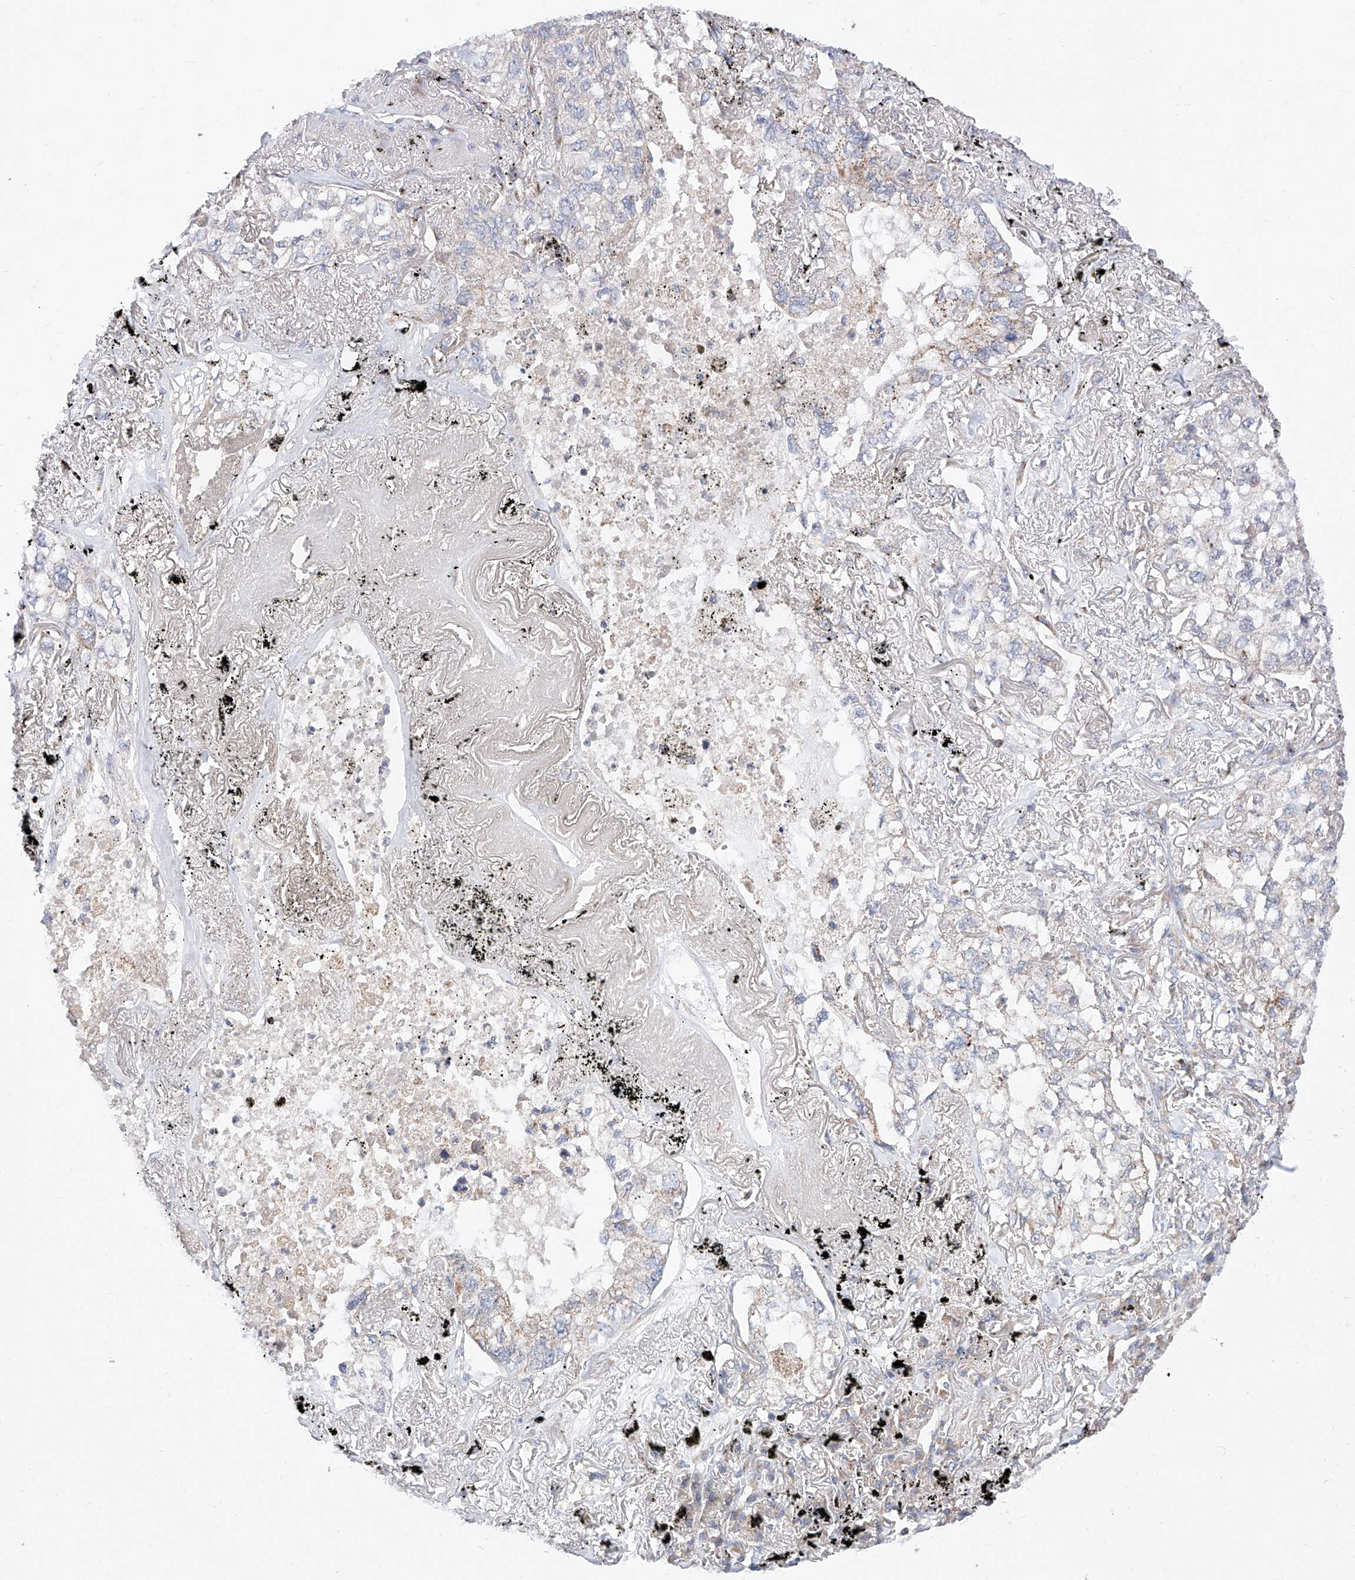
{"staining": {"intensity": "negative", "quantity": "none", "location": "none"}, "tissue": "lung cancer", "cell_type": "Tumor cells", "image_type": "cancer", "snomed": [{"axis": "morphology", "description": "Adenocarcinoma, NOS"}, {"axis": "topography", "description": "Lung"}], "caption": "Human lung cancer (adenocarcinoma) stained for a protein using IHC shows no positivity in tumor cells.", "gene": "NR1D1", "patient": {"sex": "male", "age": 65}}